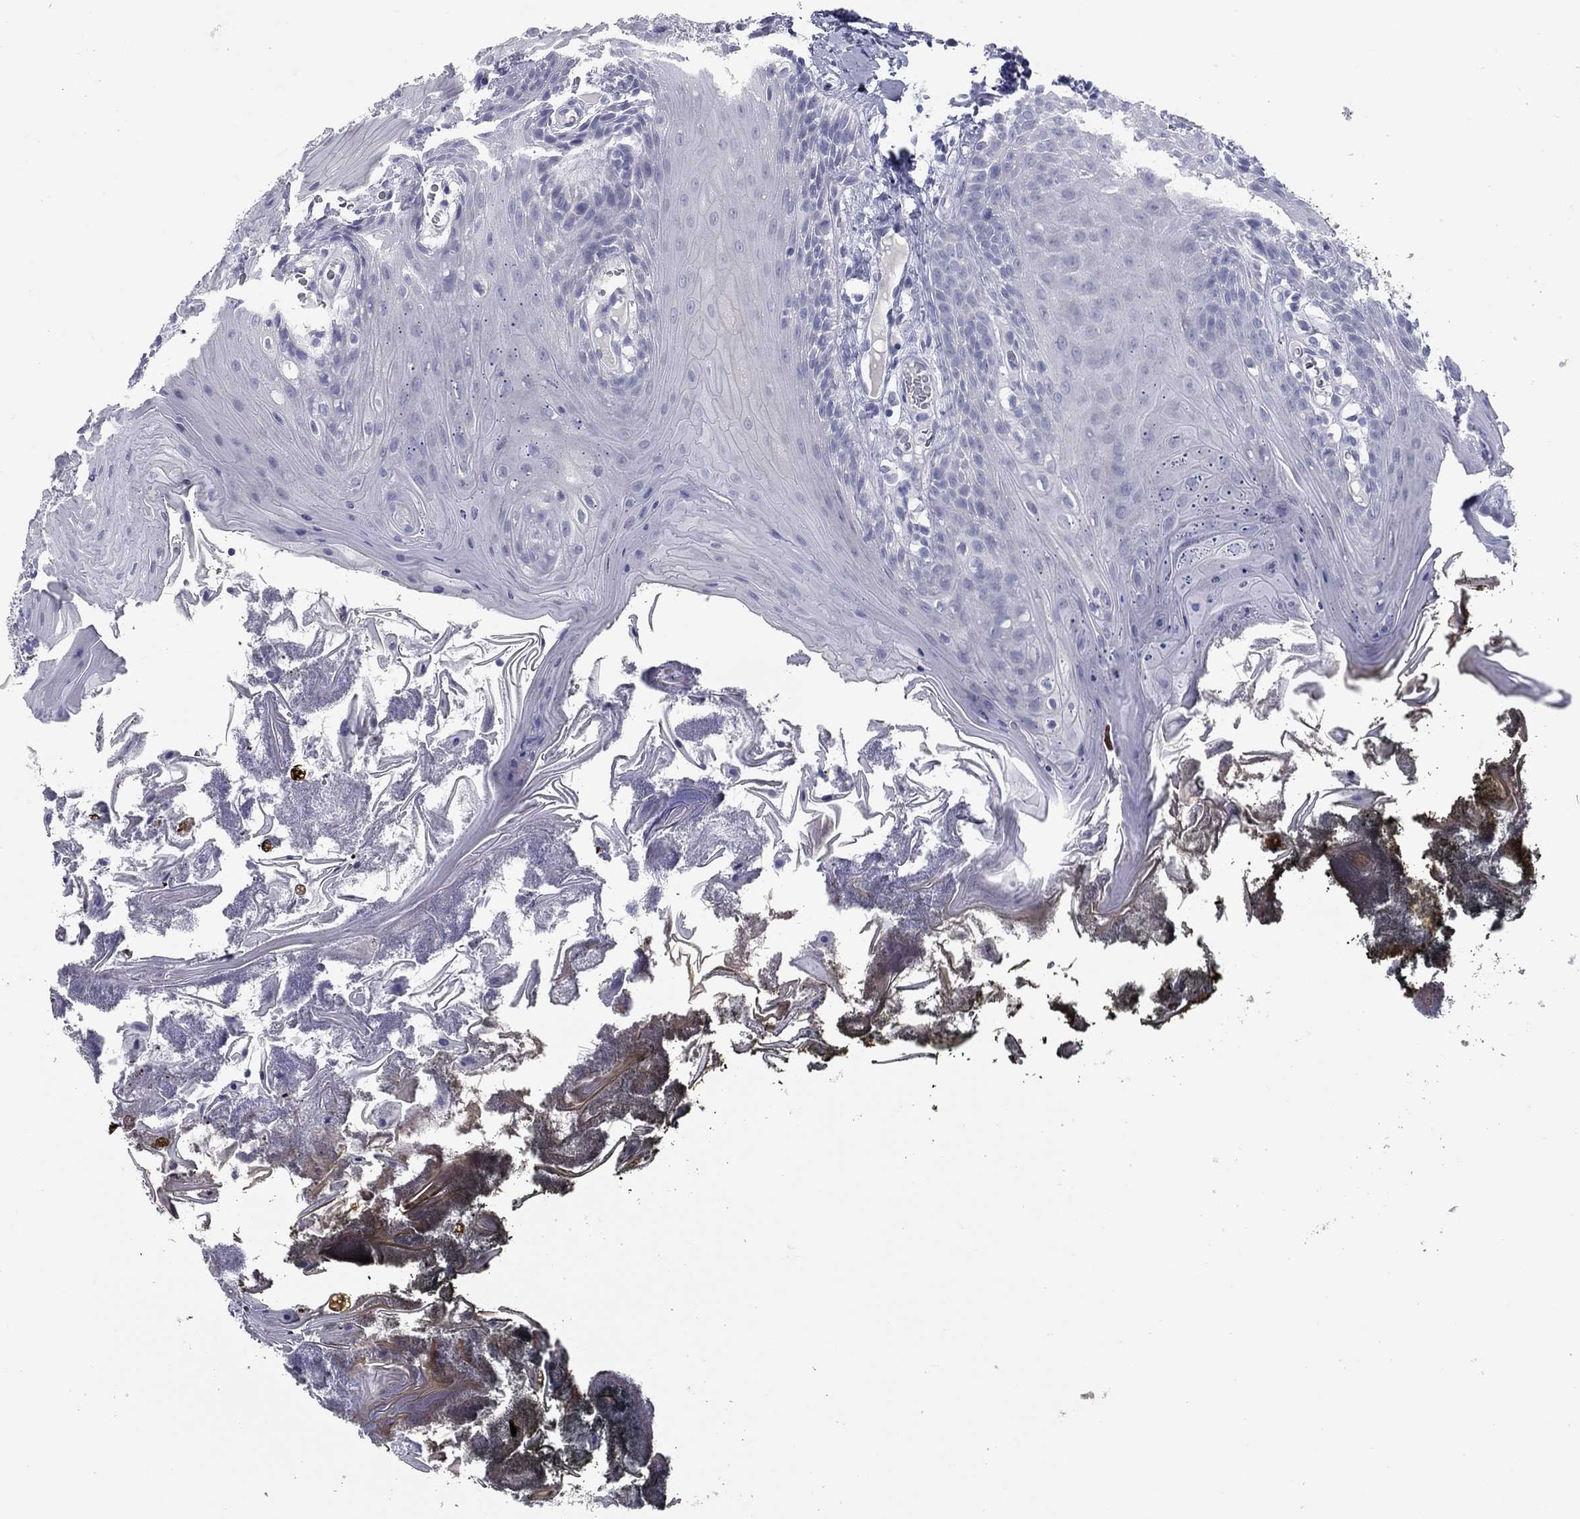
{"staining": {"intensity": "negative", "quantity": "none", "location": "none"}, "tissue": "oral mucosa", "cell_type": "Squamous epithelial cells", "image_type": "normal", "snomed": [{"axis": "morphology", "description": "Normal tissue, NOS"}, {"axis": "topography", "description": "Oral tissue"}], "caption": "Immunohistochemistry photomicrograph of normal oral mucosa: human oral mucosa stained with DAB exhibits no significant protein positivity in squamous epithelial cells. (DAB immunohistochemistry (IHC), high magnification).", "gene": "KIRREL2", "patient": {"sex": "male", "age": 9}}